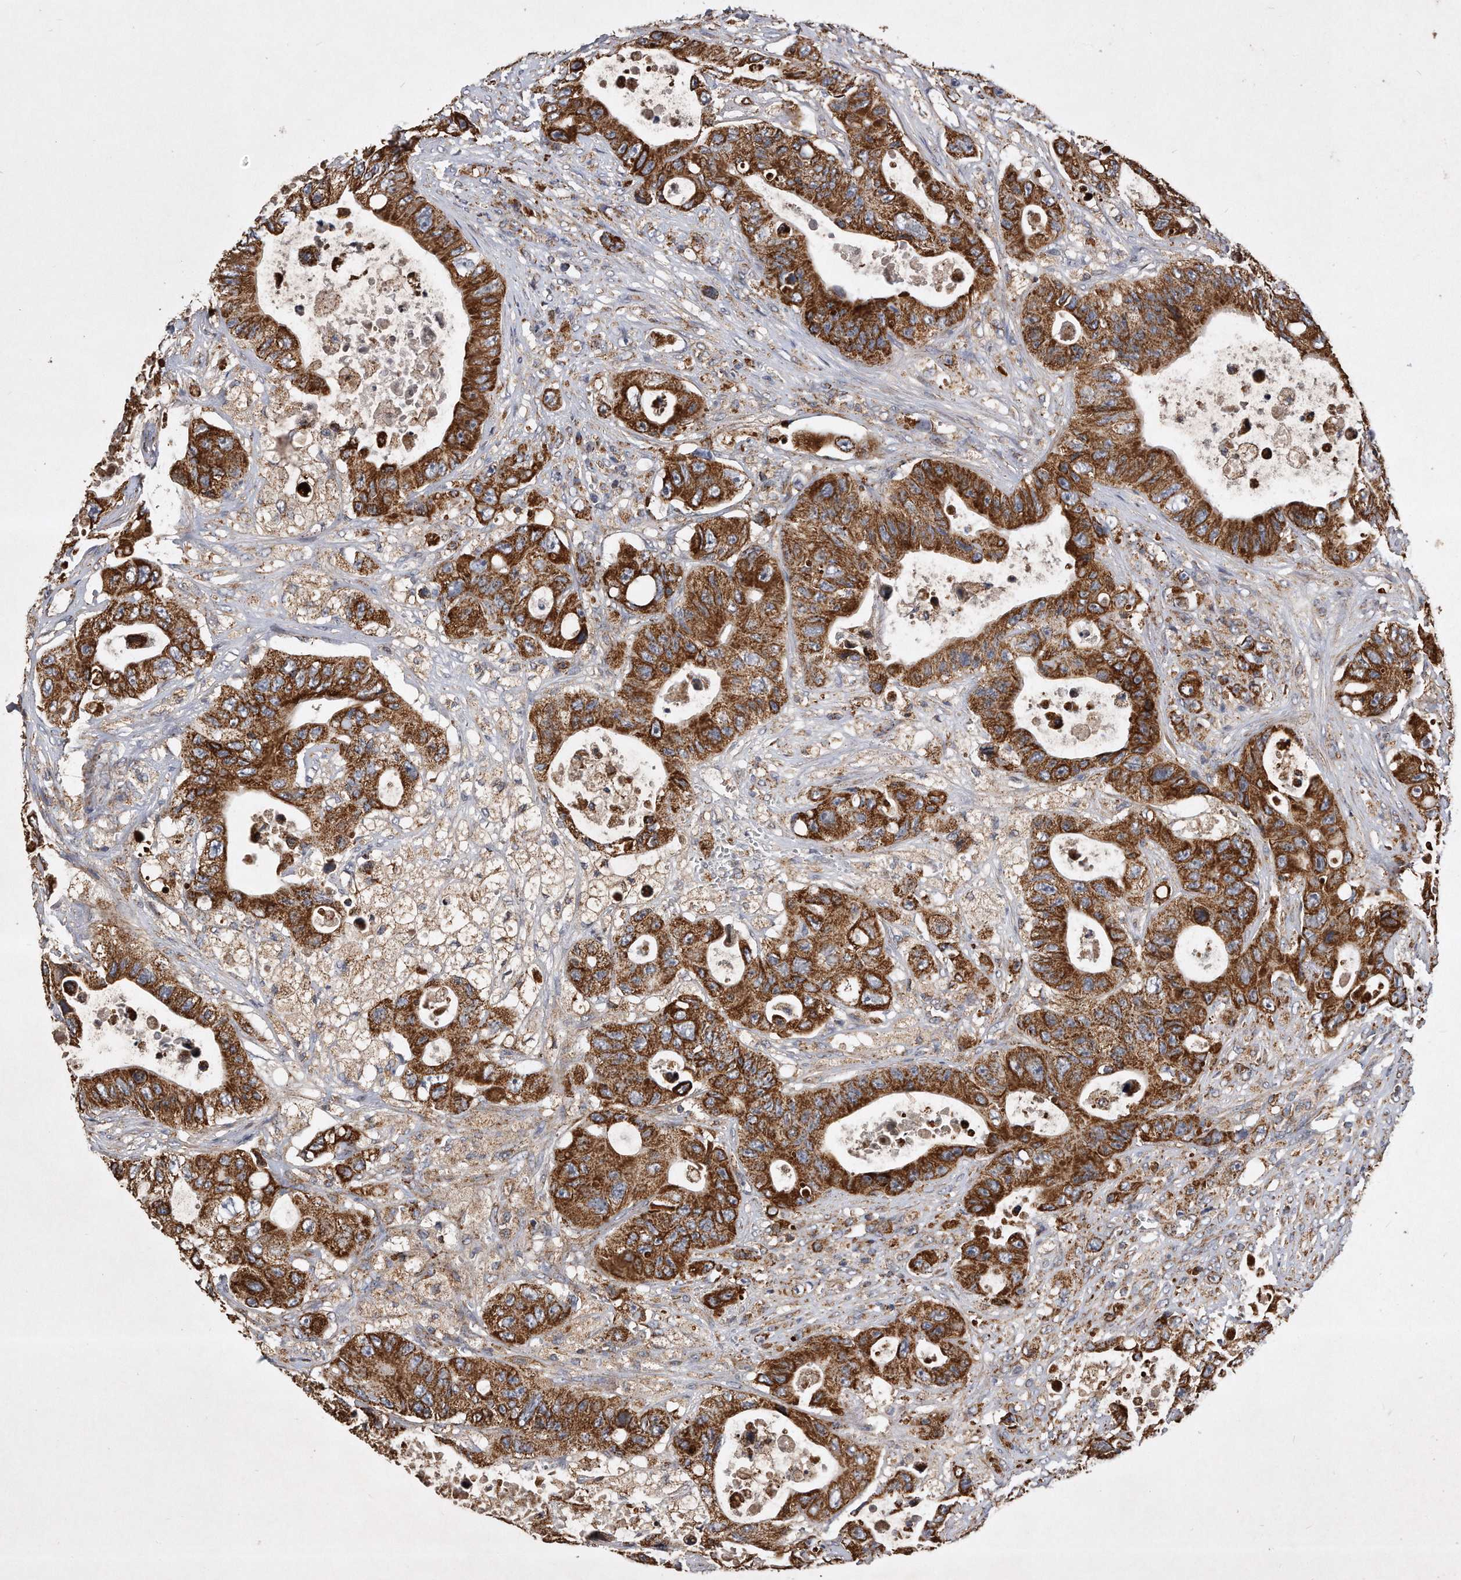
{"staining": {"intensity": "strong", "quantity": ">75%", "location": "cytoplasmic/membranous"}, "tissue": "colorectal cancer", "cell_type": "Tumor cells", "image_type": "cancer", "snomed": [{"axis": "morphology", "description": "Adenocarcinoma, NOS"}, {"axis": "topography", "description": "Colon"}], "caption": "Immunohistochemistry histopathology image of neoplastic tissue: human colorectal cancer (adenocarcinoma) stained using IHC demonstrates high levels of strong protein expression localized specifically in the cytoplasmic/membranous of tumor cells, appearing as a cytoplasmic/membranous brown color.", "gene": "PPP5C", "patient": {"sex": "female", "age": 46}}